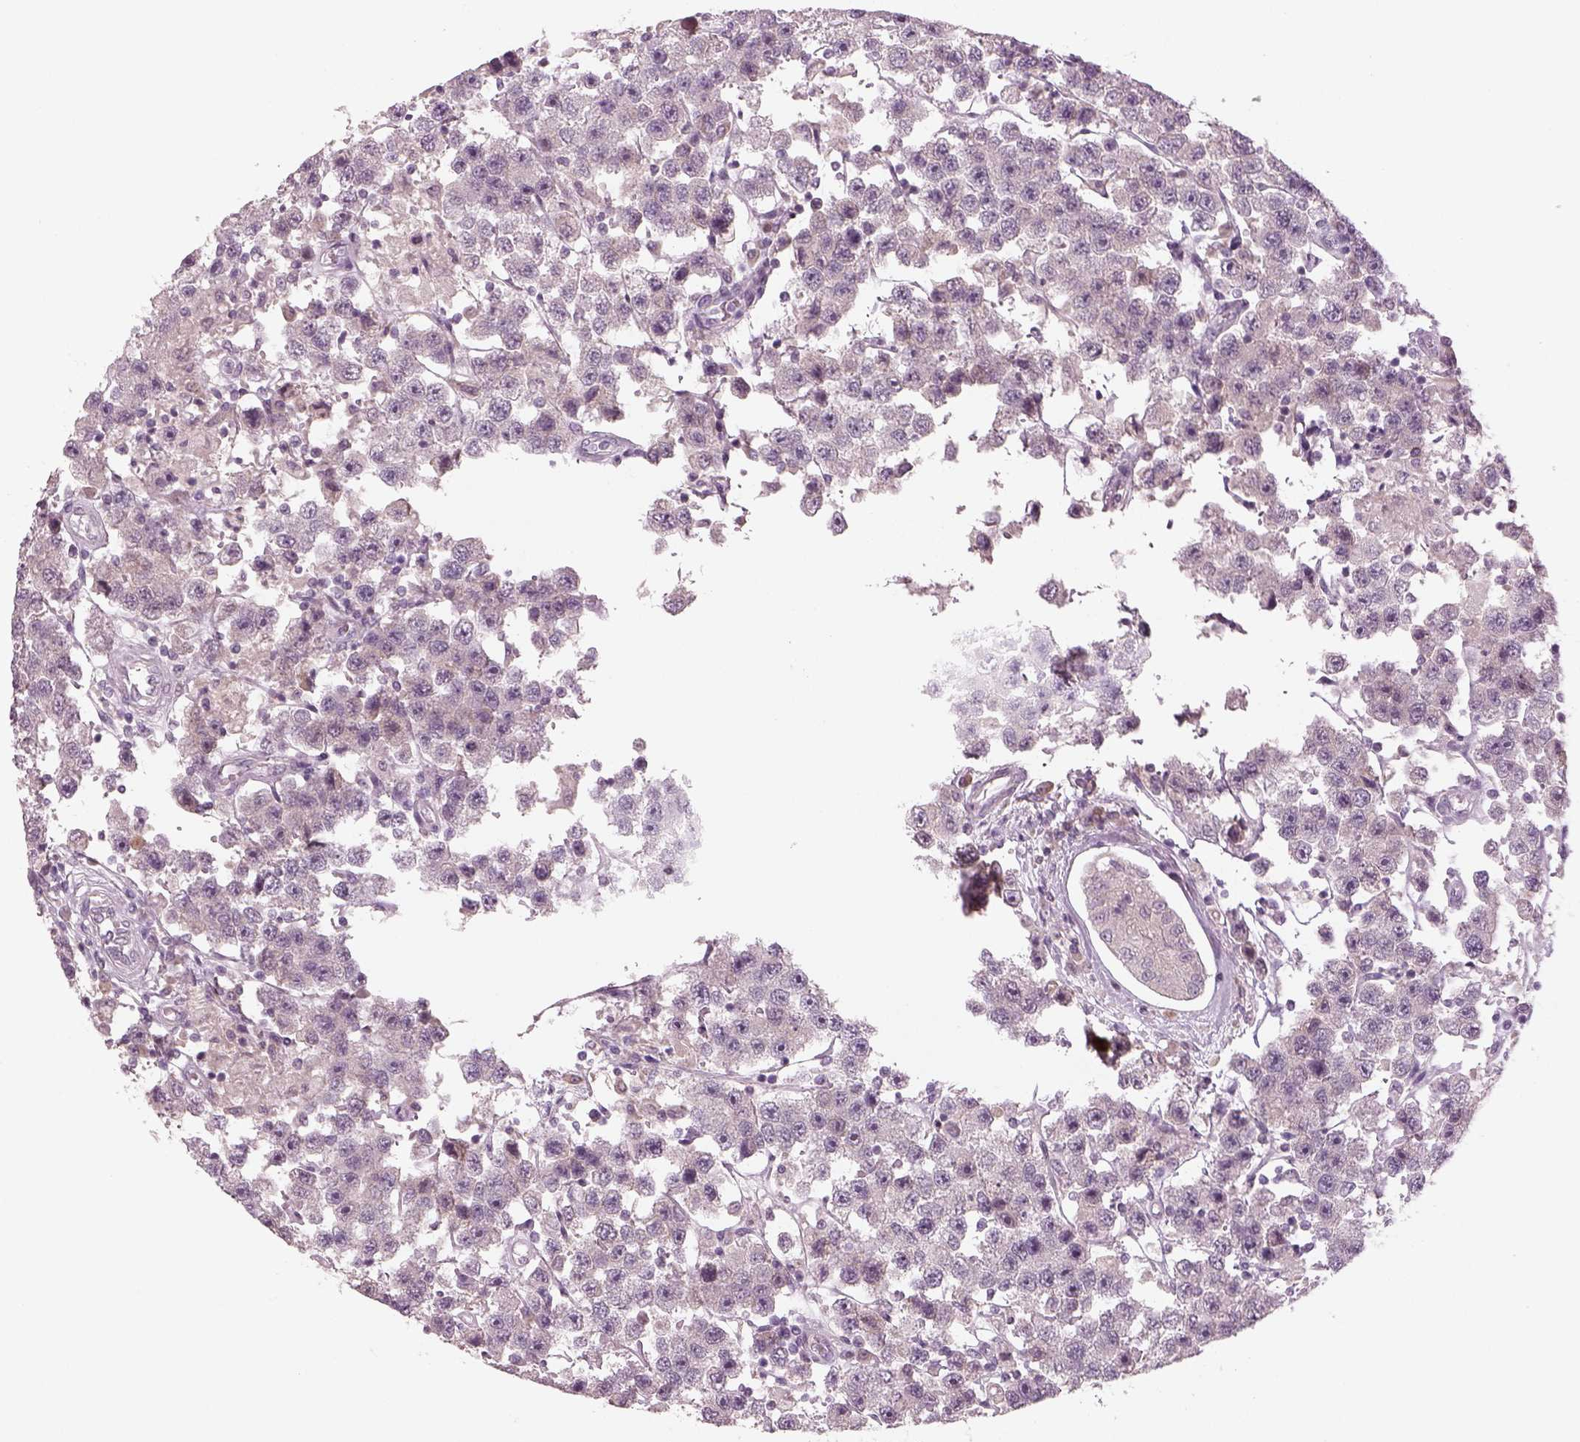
{"staining": {"intensity": "negative", "quantity": "none", "location": "none"}, "tissue": "testis cancer", "cell_type": "Tumor cells", "image_type": "cancer", "snomed": [{"axis": "morphology", "description": "Seminoma, NOS"}, {"axis": "topography", "description": "Testis"}], "caption": "Testis cancer stained for a protein using immunohistochemistry (IHC) exhibits no staining tumor cells.", "gene": "PENK", "patient": {"sex": "male", "age": 45}}